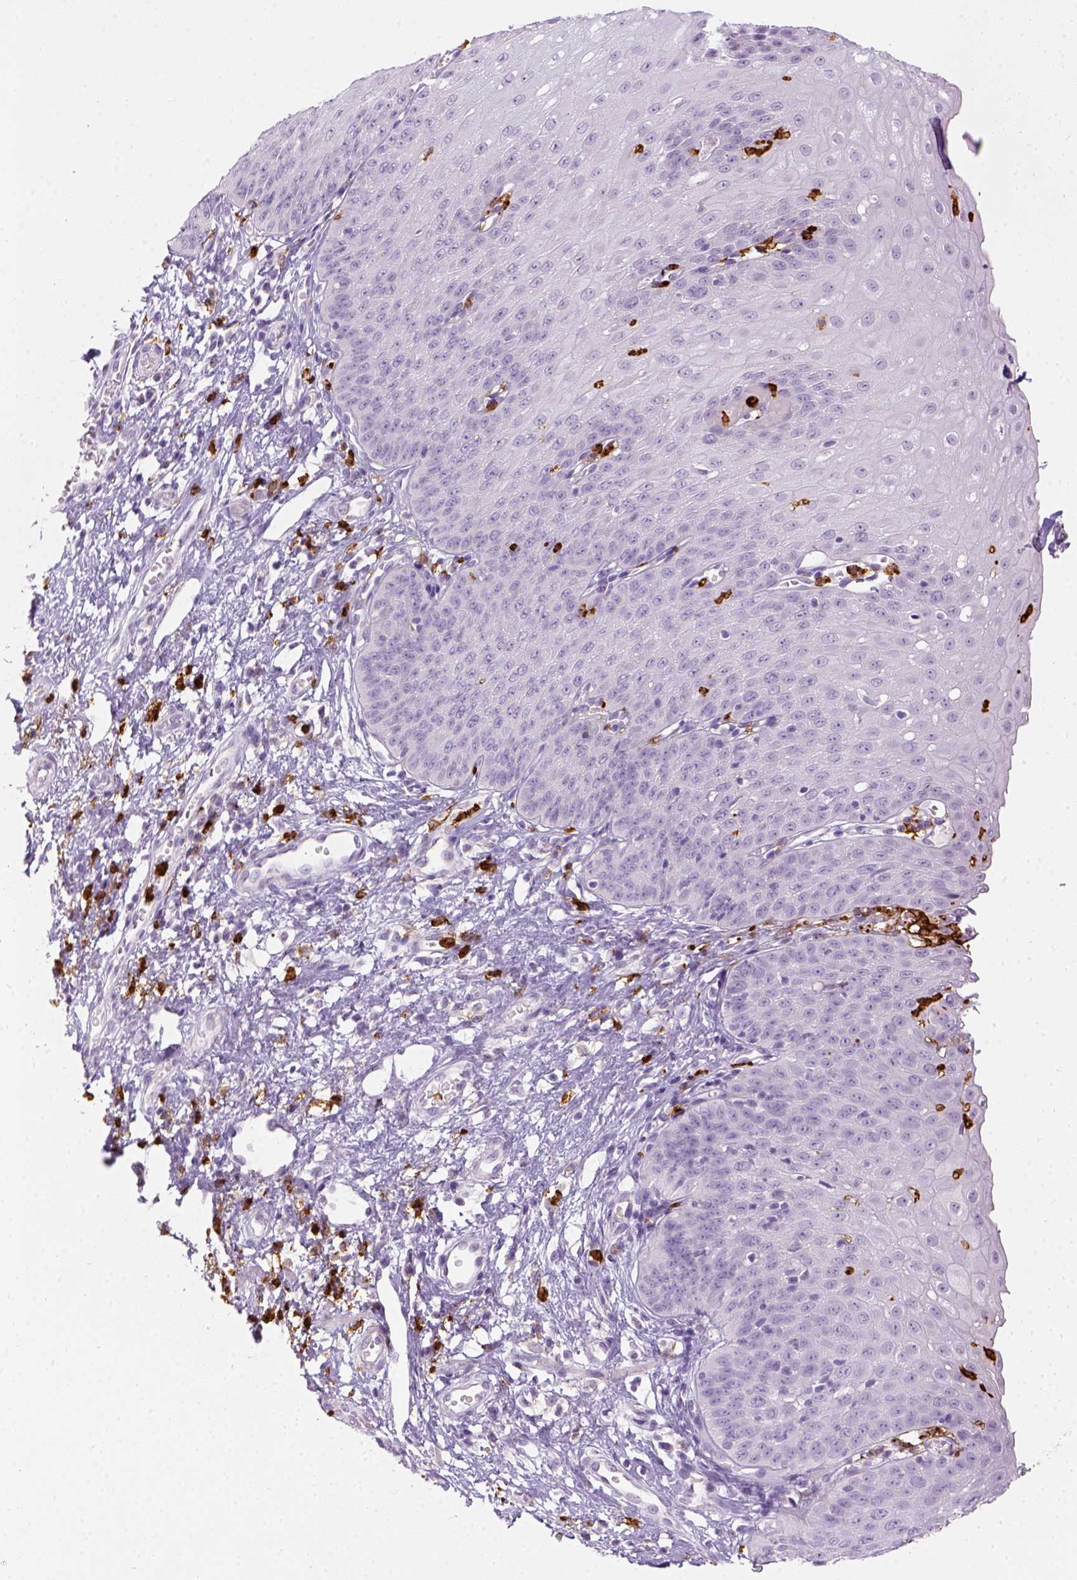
{"staining": {"intensity": "negative", "quantity": "none", "location": "none"}, "tissue": "esophagus", "cell_type": "Squamous epithelial cells", "image_type": "normal", "snomed": [{"axis": "morphology", "description": "Normal tissue, NOS"}, {"axis": "topography", "description": "Esophagus"}], "caption": "High power microscopy image of an immunohistochemistry (IHC) image of benign esophagus, revealing no significant expression in squamous epithelial cells. (Immunohistochemistry, brightfield microscopy, high magnification).", "gene": "ITGAM", "patient": {"sex": "male", "age": 71}}